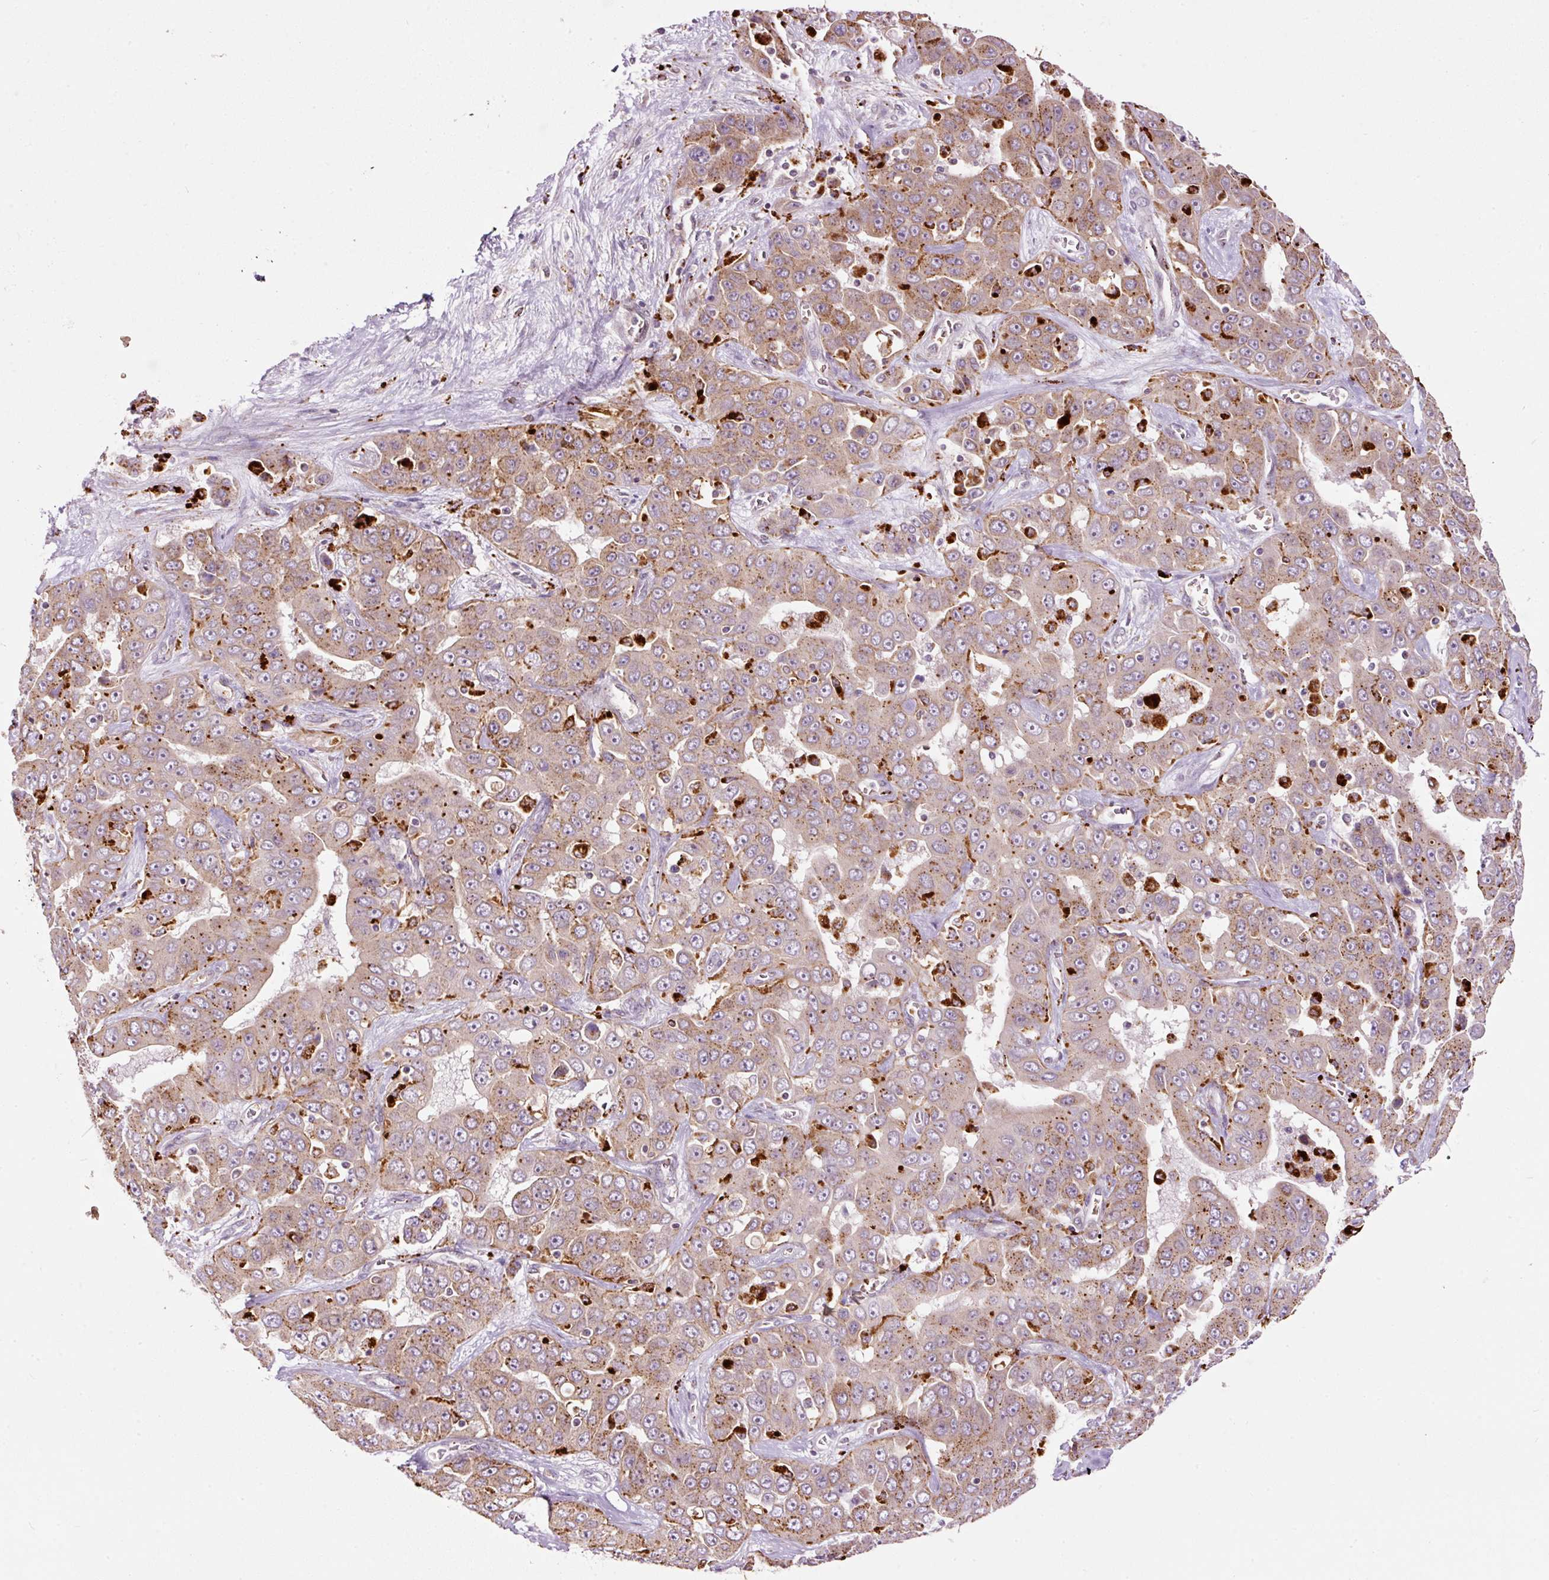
{"staining": {"intensity": "moderate", "quantity": ">75%", "location": "cytoplasmic/membranous"}, "tissue": "liver cancer", "cell_type": "Tumor cells", "image_type": "cancer", "snomed": [{"axis": "morphology", "description": "Cholangiocarcinoma"}, {"axis": "topography", "description": "Liver"}], "caption": "The photomicrograph displays staining of liver cancer (cholangiocarcinoma), revealing moderate cytoplasmic/membranous protein staining (brown color) within tumor cells.", "gene": "ZNF639", "patient": {"sex": "female", "age": 52}}